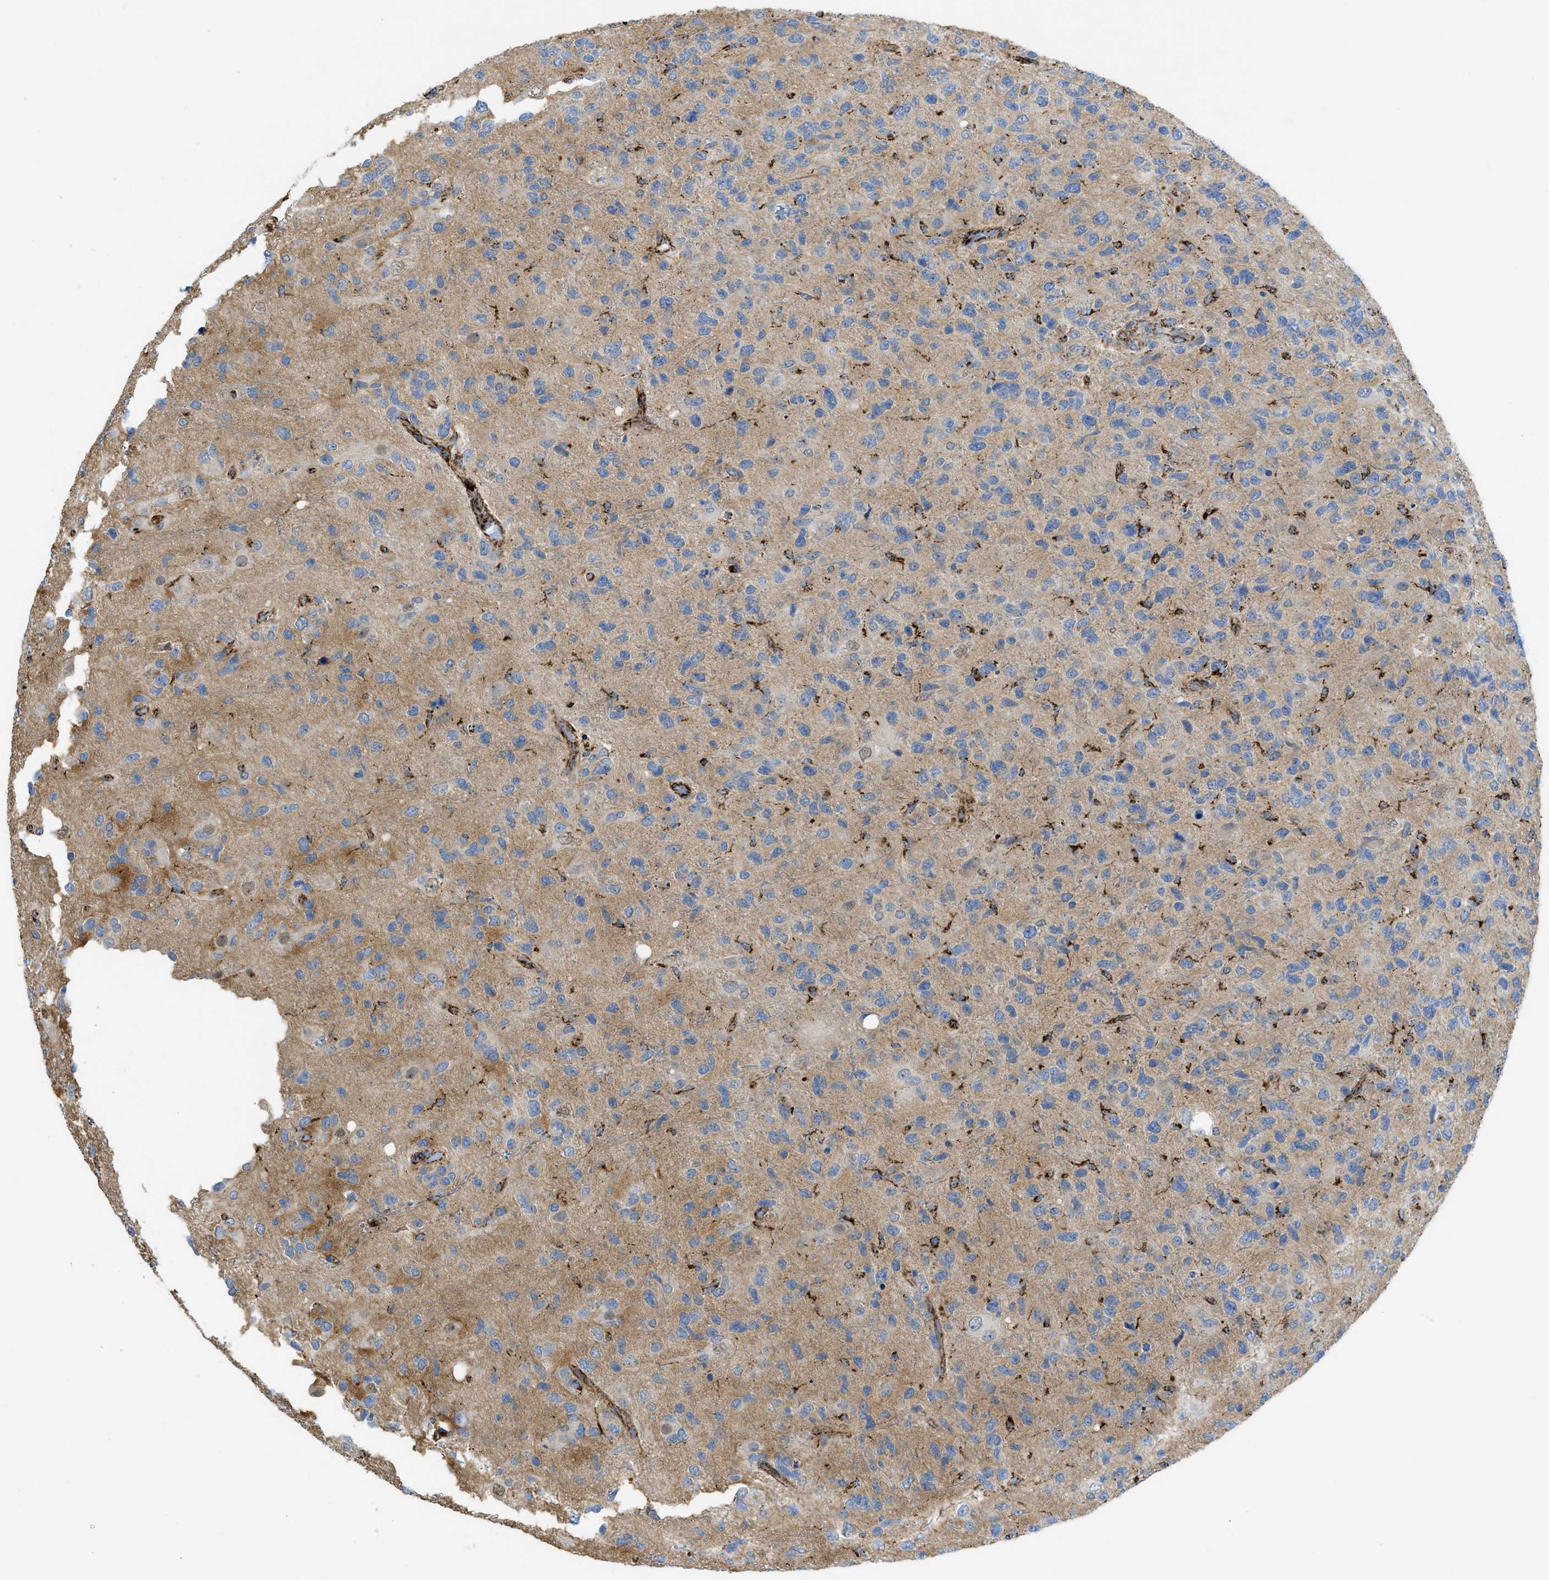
{"staining": {"intensity": "moderate", "quantity": "<25%", "location": "cytoplasmic/membranous"}, "tissue": "glioma", "cell_type": "Tumor cells", "image_type": "cancer", "snomed": [{"axis": "morphology", "description": "Glioma, malignant, High grade"}, {"axis": "topography", "description": "Brain"}], "caption": "High-grade glioma (malignant) tissue demonstrates moderate cytoplasmic/membranous positivity in about <25% of tumor cells, visualized by immunohistochemistry.", "gene": "SQOR", "patient": {"sex": "female", "age": 58}}